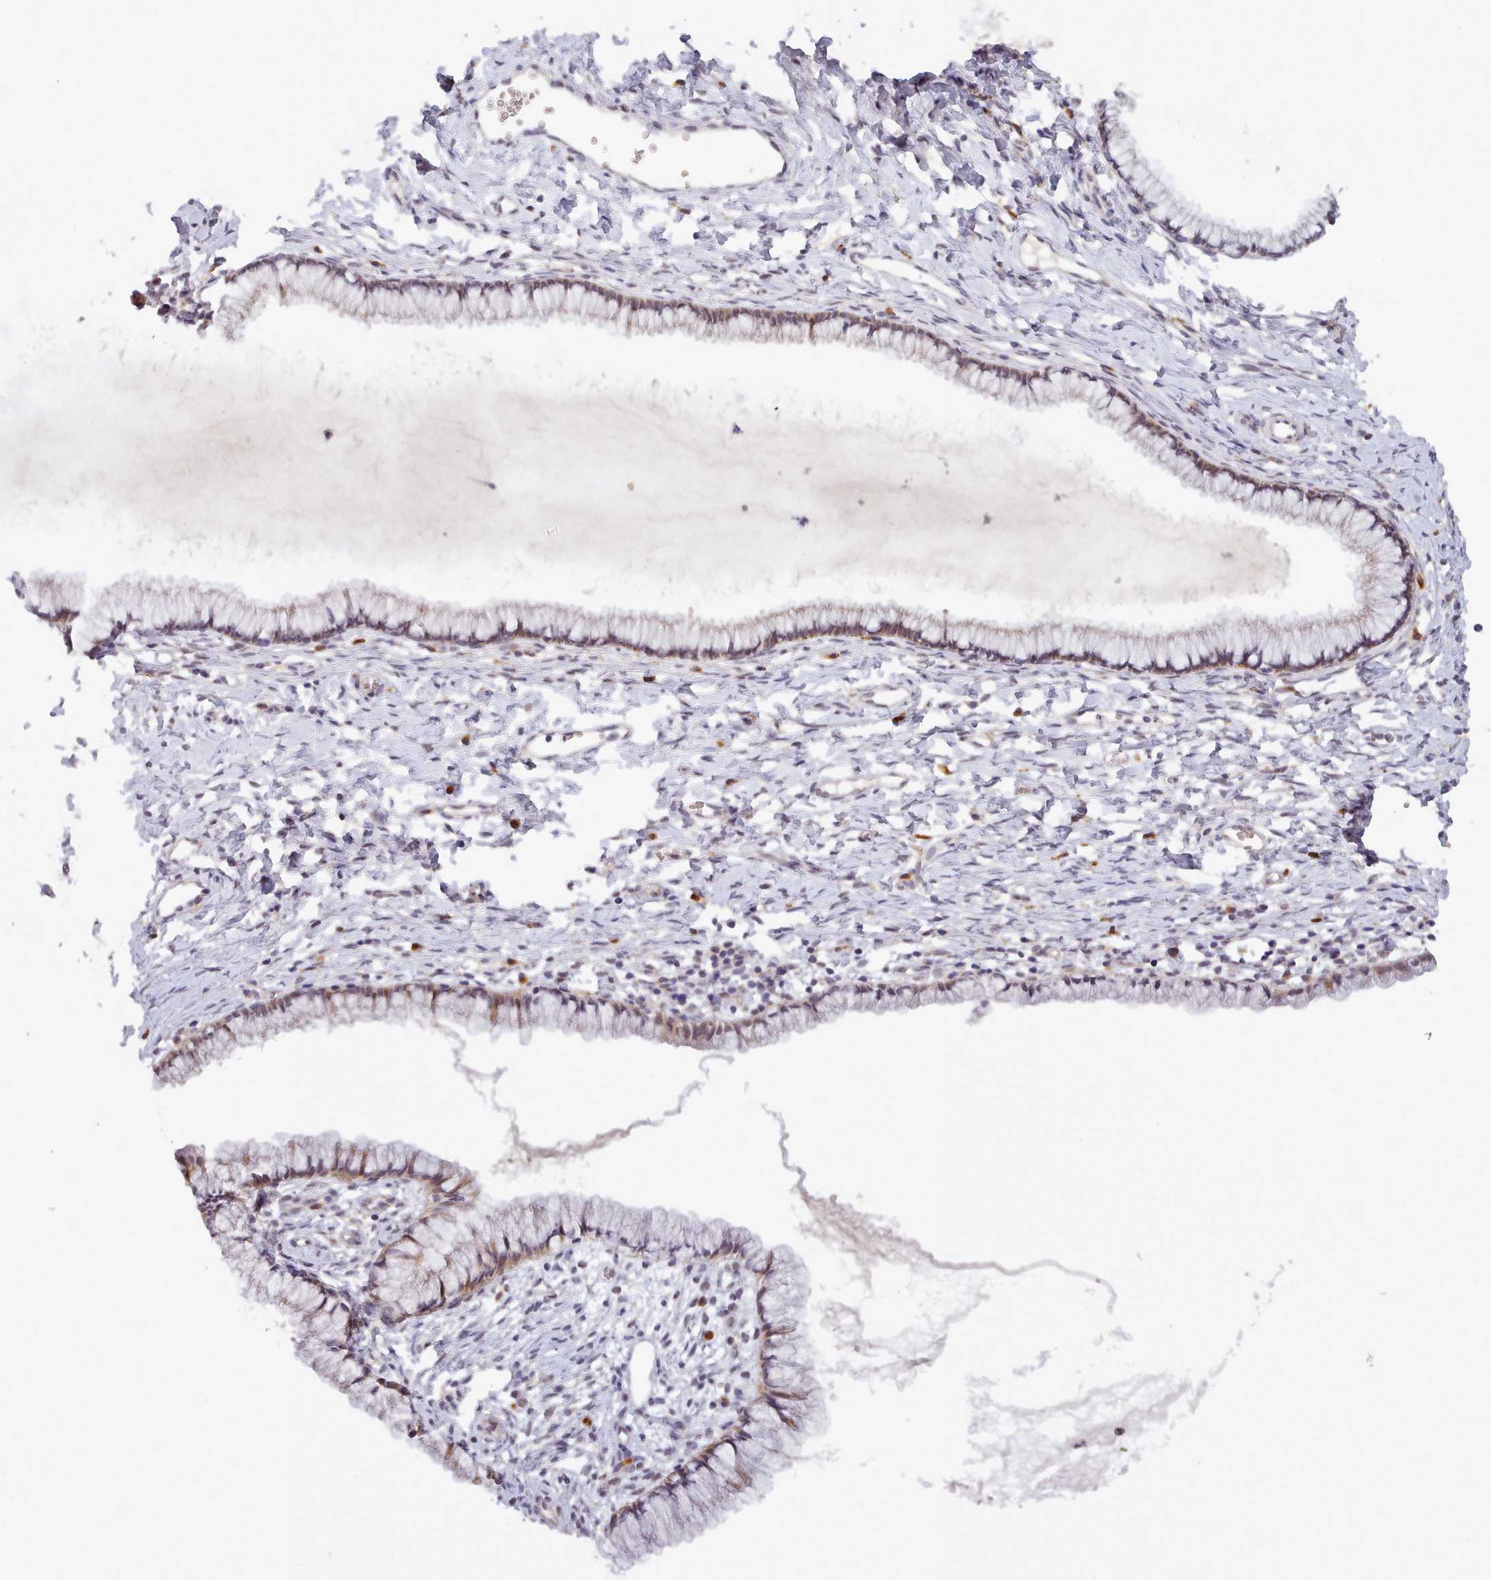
{"staining": {"intensity": "weak", "quantity": "25%-75%", "location": "cytoplasmic/membranous"}, "tissue": "cervix", "cell_type": "Glandular cells", "image_type": "normal", "snomed": [{"axis": "morphology", "description": "Normal tissue, NOS"}, {"axis": "topography", "description": "Cervix"}], "caption": "Immunohistochemistry (DAB (3,3'-diaminobenzidine)) staining of benign human cervix shows weak cytoplasmic/membranous protein positivity in approximately 25%-75% of glandular cells.", "gene": "ARL17A", "patient": {"sex": "female", "age": 40}}